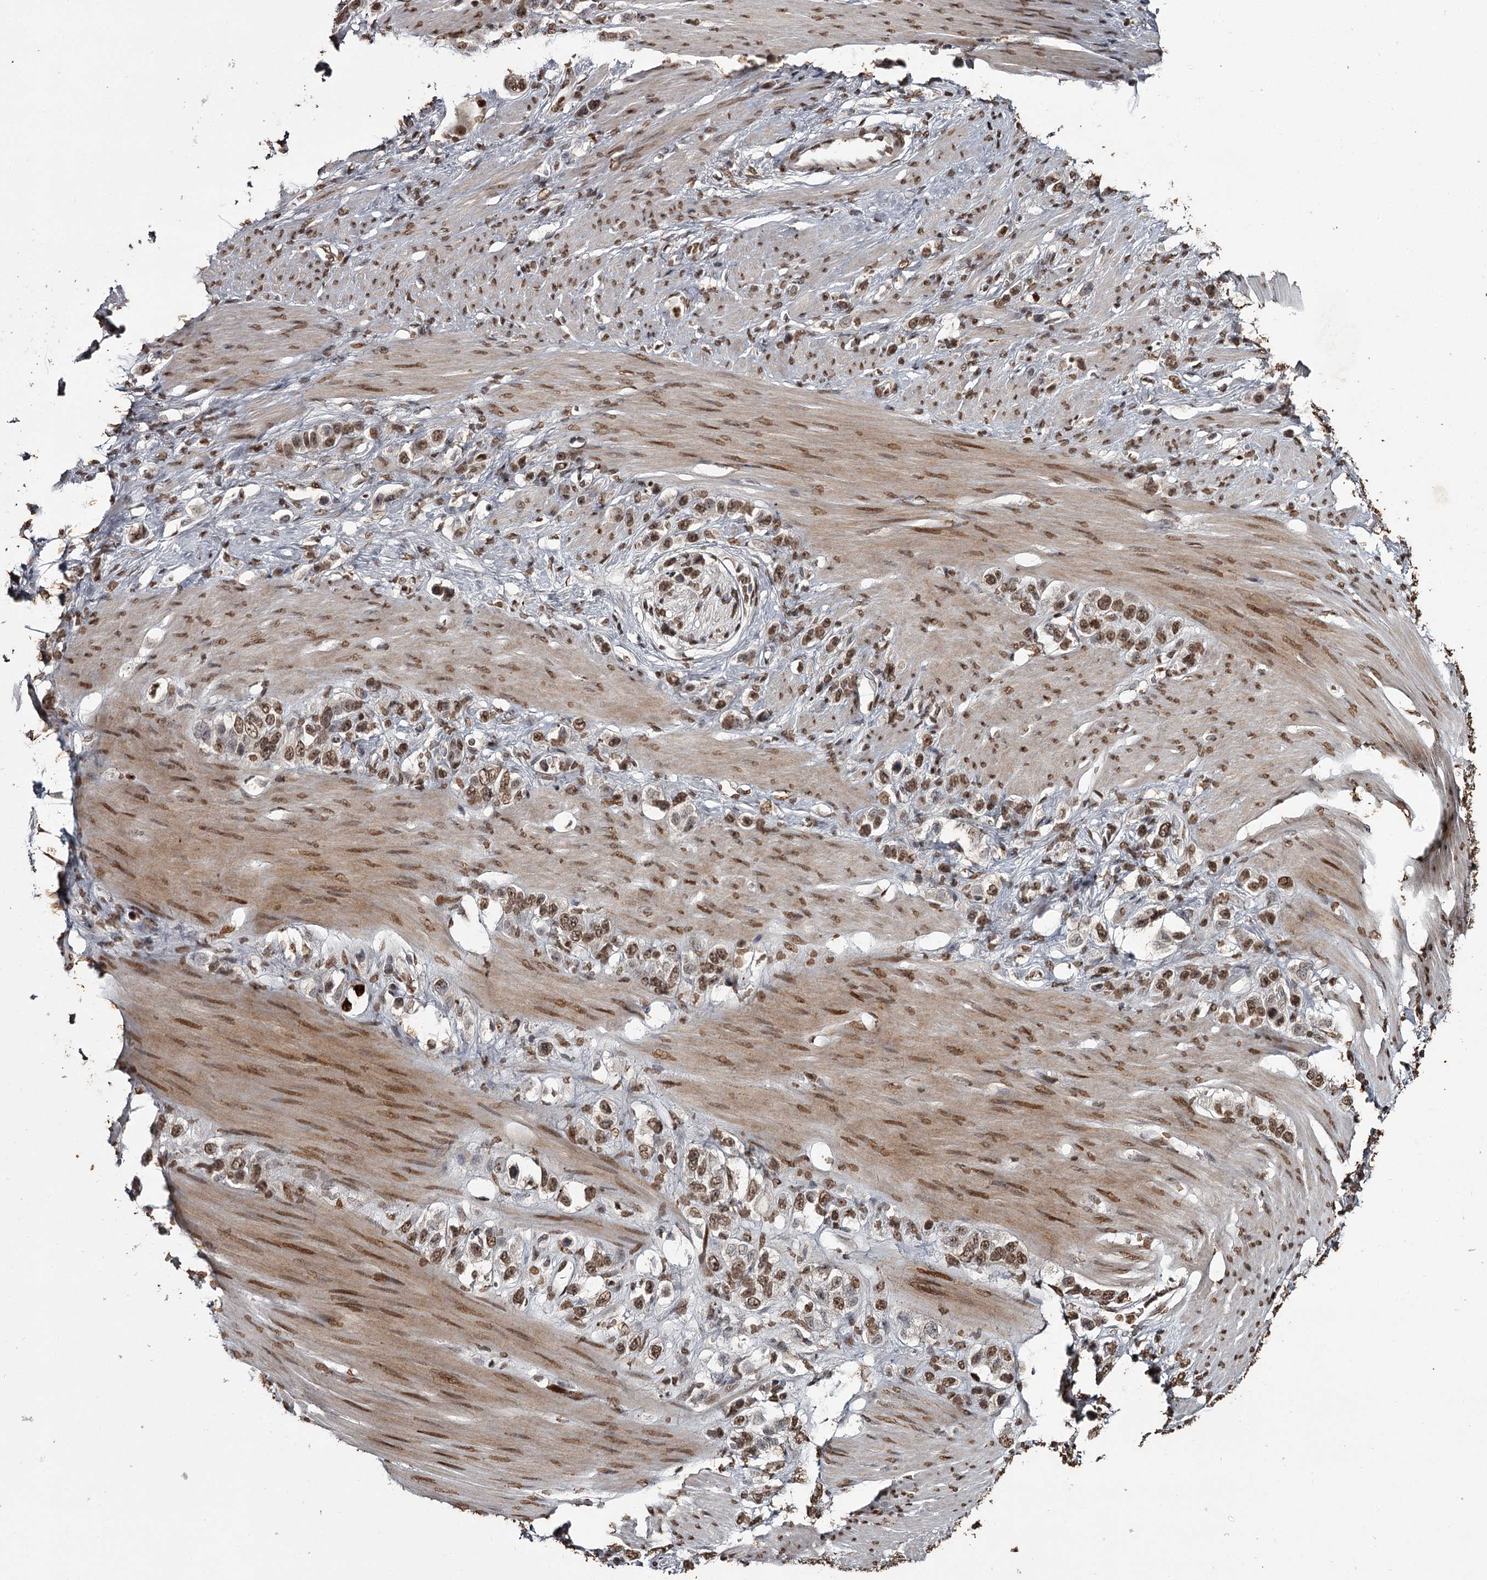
{"staining": {"intensity": "strong", "quantity": "25%-75%", "location": "nuclear"}, "tissue": "stomach cancer", "cell_type": "Tumor cells", "image_type": "cancer", "snomed": [{"axis": "morphology", "description": "Adenocarcinoma, NOS"}, {"axis": "morphology", "description": "Adenocarcinoma, High grade"}, {"axis": "topography", "description": "Stomach, upper"}, {"axis": "topography", "description": "Stomach, lower"}], "caption": "A high amount of strong nuclear expression is appreciated in about 25%-75% of tumor cells in stomach adenocarcinoma tissue. The protein of interest is shown in brown color, while the nuclei are stained blue.", "gene": "THYN1", "patient": {"sex": "female", "age": 65}}